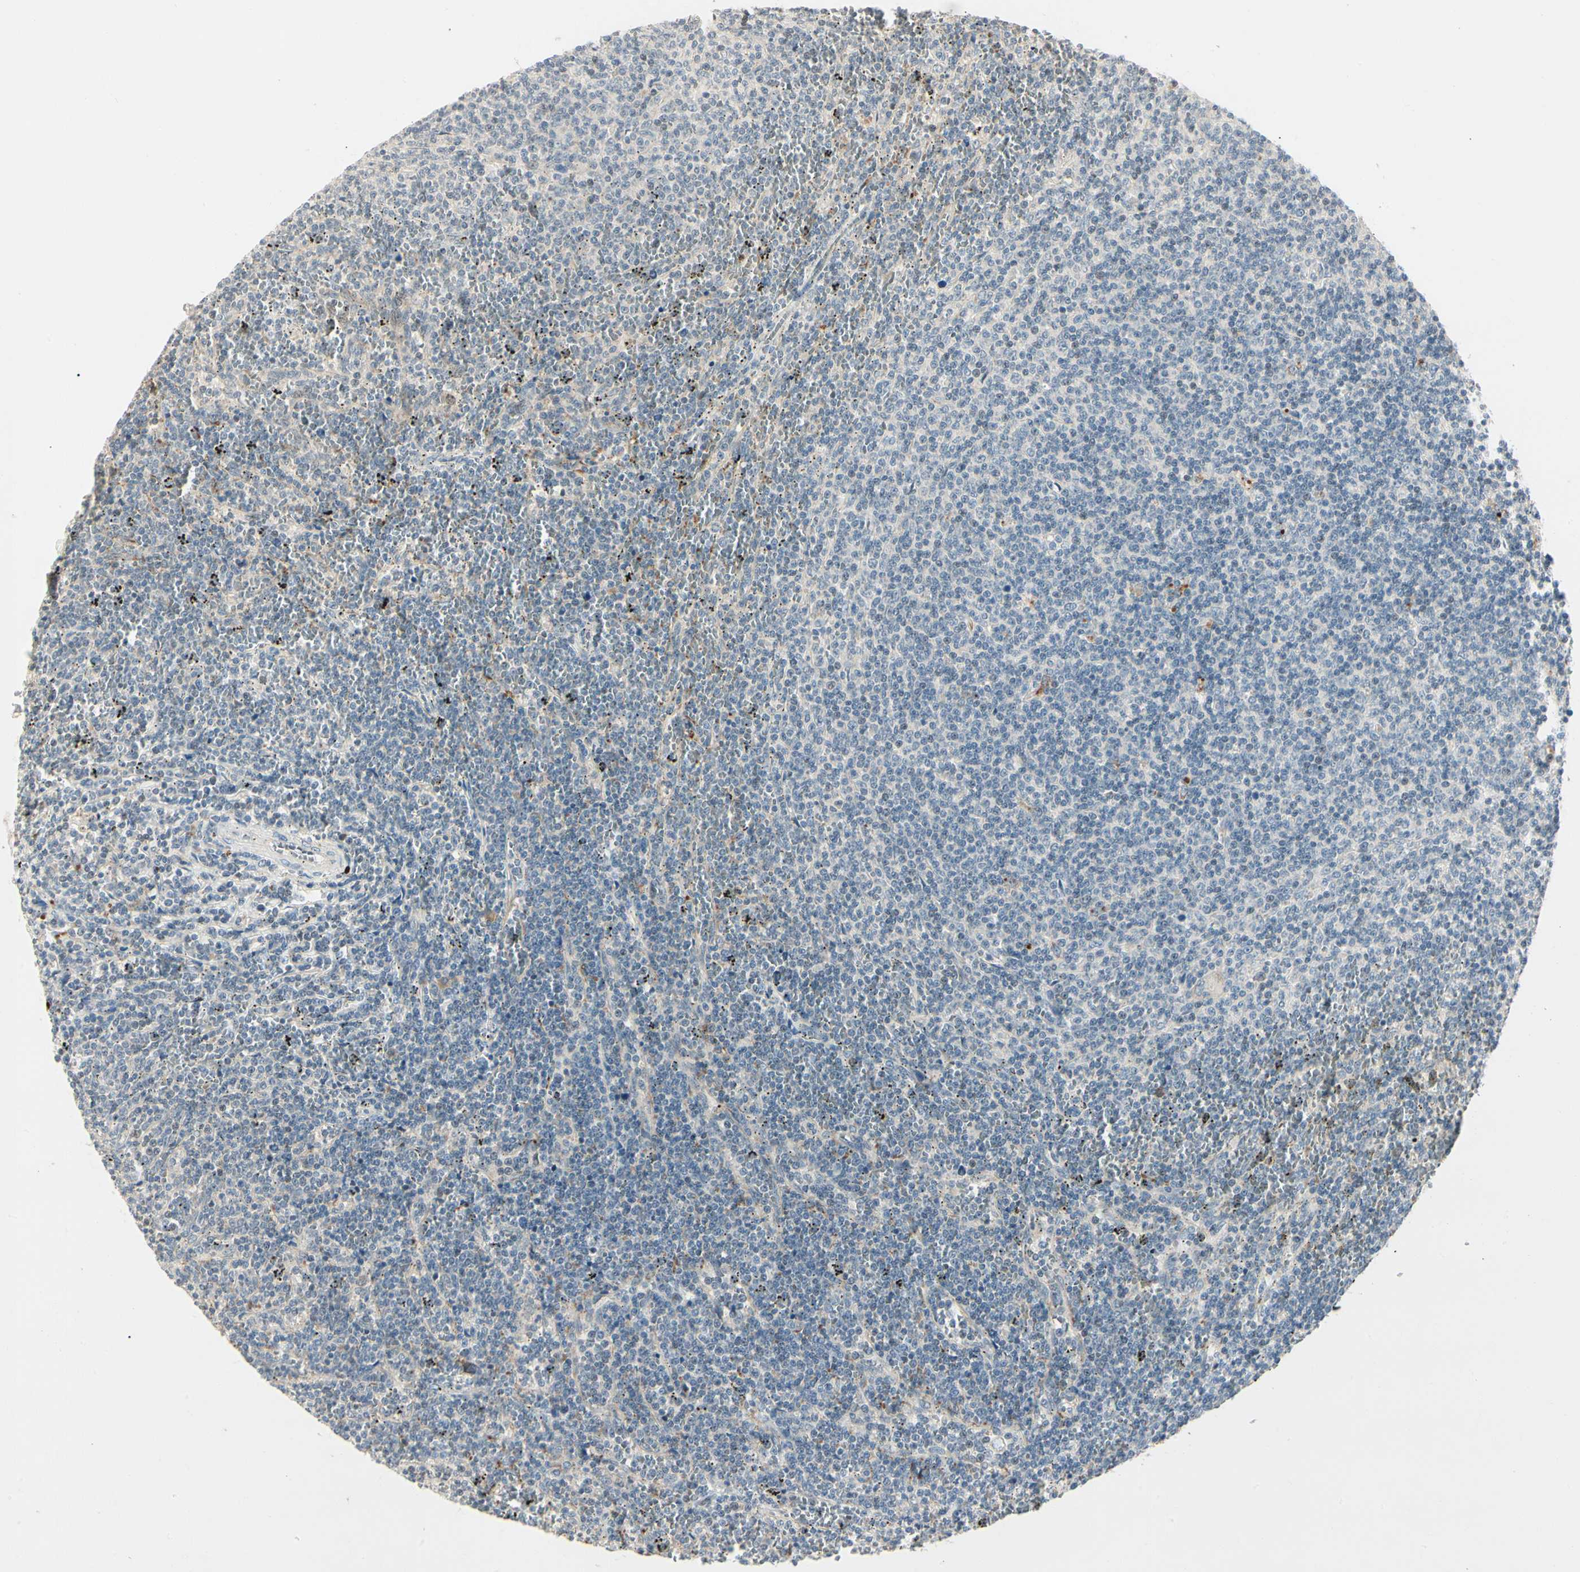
{"staining": {"intensity": "negative", "quantity": "none", "location": "none"}, "tissue": "lymphoma", "cell_type": "Tumor cells", "image_type": "cancer", "snomed": [{"axis": "morphology", "description": "Malignant lymphoma, non-Hodgkin's type, Low grade"}, {"axis": "topography", "description": "Spleen"}], "caption": "Protein analysis of malignant lymphoma, non-Hodgkin's type (low-grade) exhibits no significant staining in tumor cells.", "gene": "SKIL", "patient": {"sex": "female", "age": 50}}